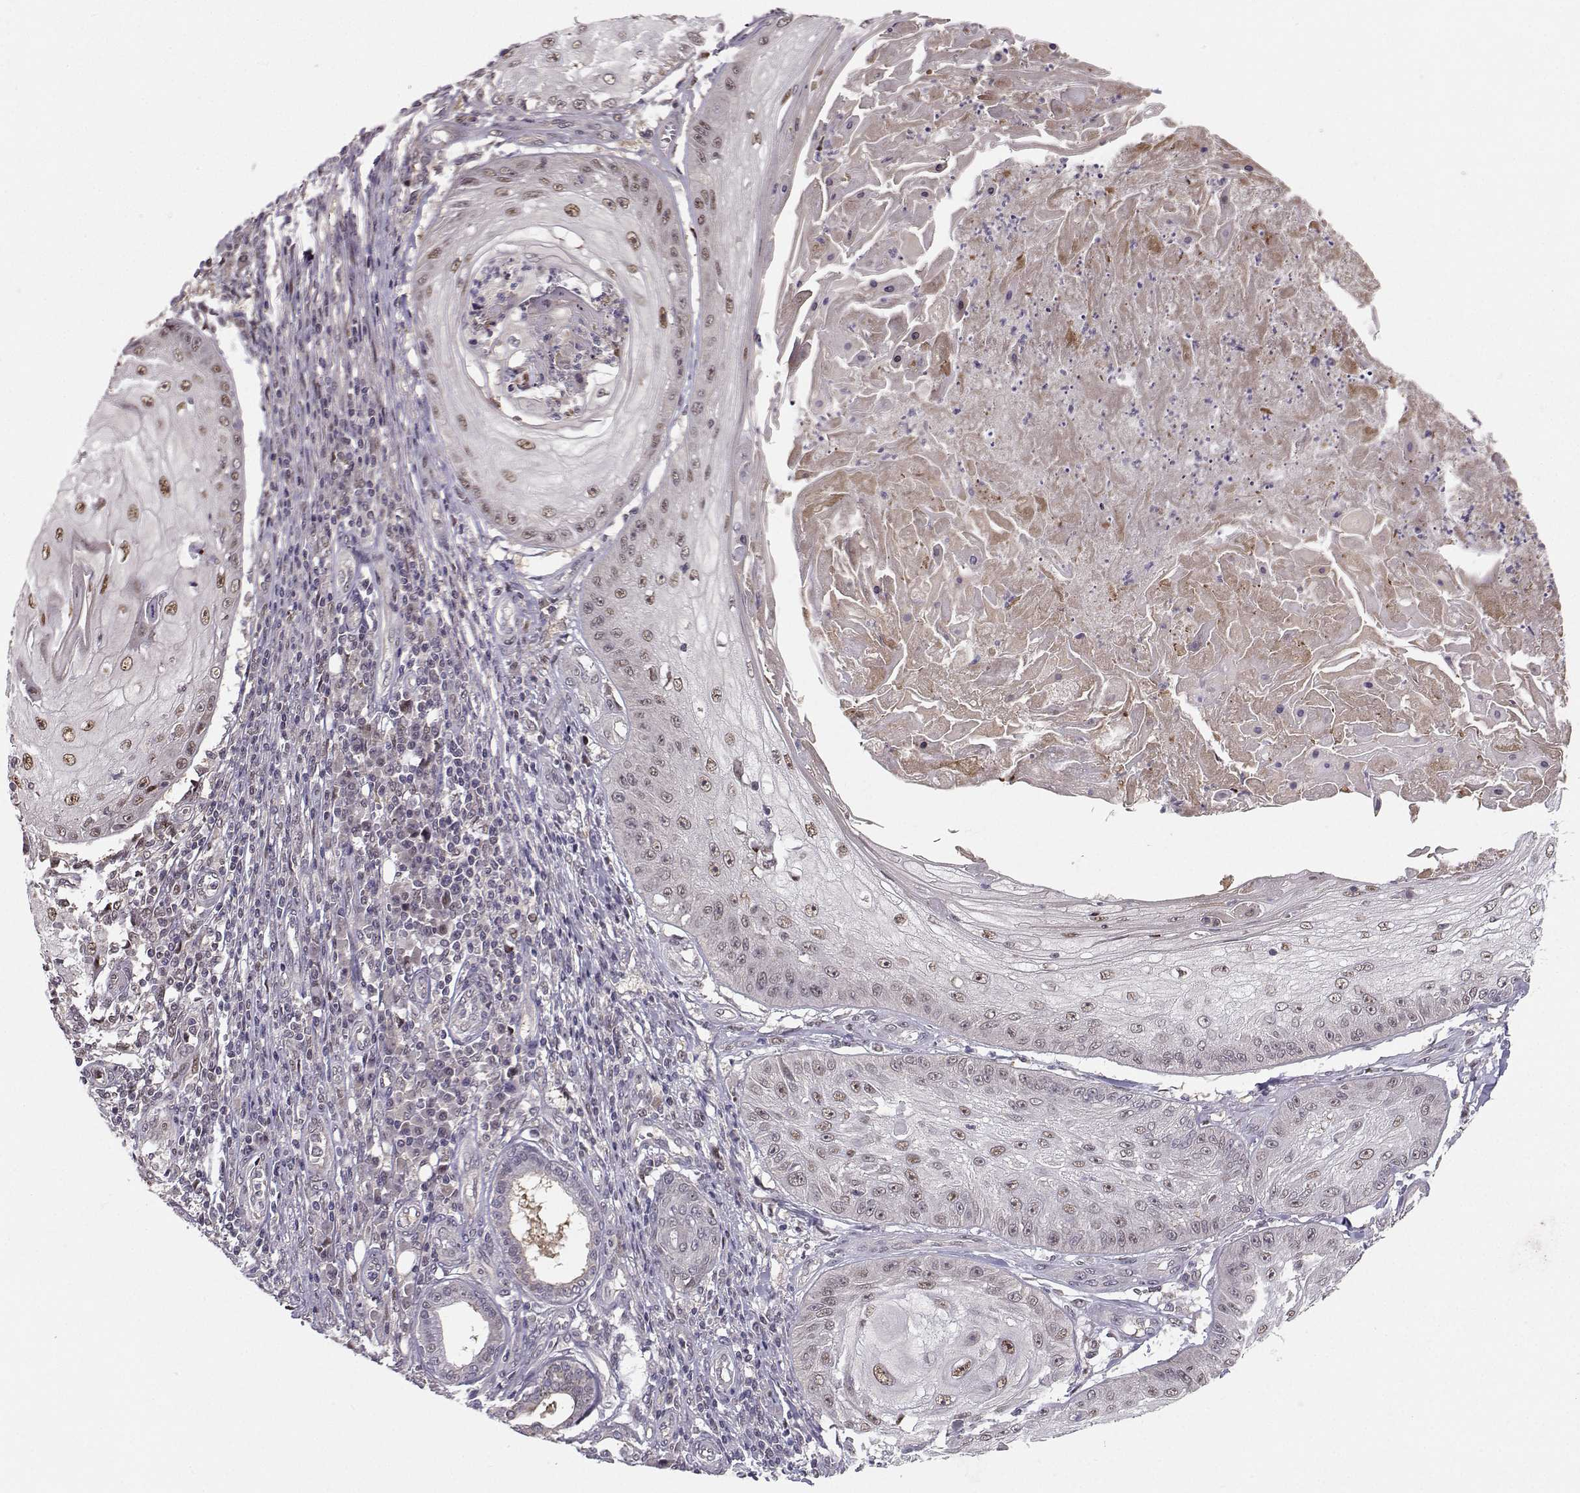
{"staining": {"intensity": "moderate", "quantity": "<25%", "location": "nuclear"}, "tissue": "skin cancer", "cell_type": "Tumor cells", "image_type": "cancer", "snomed": [{"axis": "morphology", "description": "Squamous cell carcinoma, NOS"}, {"axis": "topography", "description": "Skin"}], "caption": "Skin squamous cell carcinoma stained with a protein marker shows moderate staining in tumor cells.", "gene": "PKP2", "patient": {"sex": "male", "age": 70}}